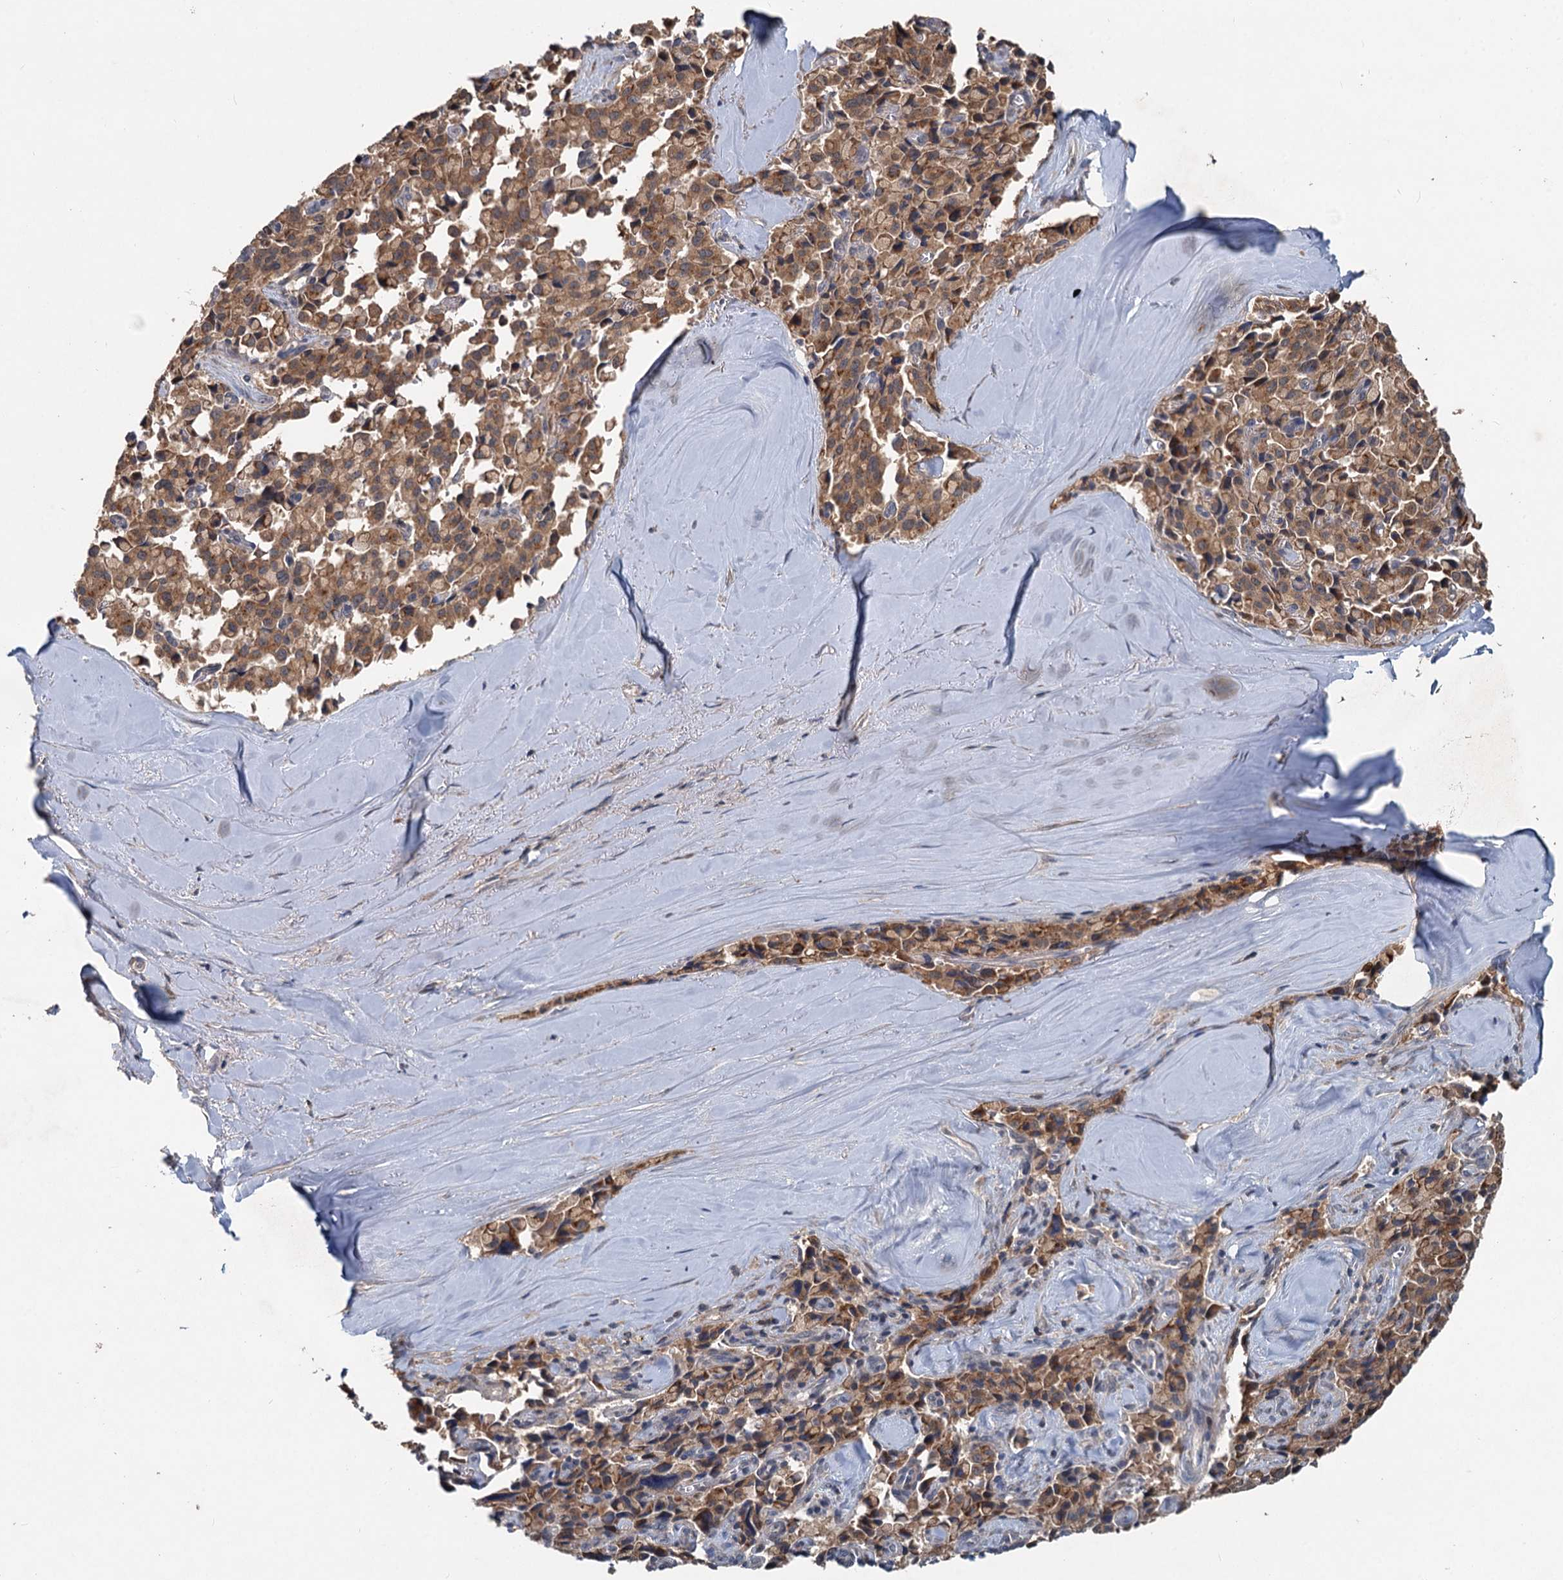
{"staining": {"intensity": "moderate", "quantity": ">75%", "location": "cytoplasmic/membranous"}, "tissue": "pancreatic cancer", "cell_type": "Tumor cells", "image_type": "cancer", "snomed": [{"axis": "morphology", "description": "Adenocarcinoma, NOS"}, {"axis": "topography", "description": "Pancreas"}], "caption": "The image reveals a brown stain indicating the presence of a protein in the cytoplasmic/membranous of tumor cells in pancreatic cancer.", "gene": "OTUB1", "patient": {"sex": "male", "age": 65}}